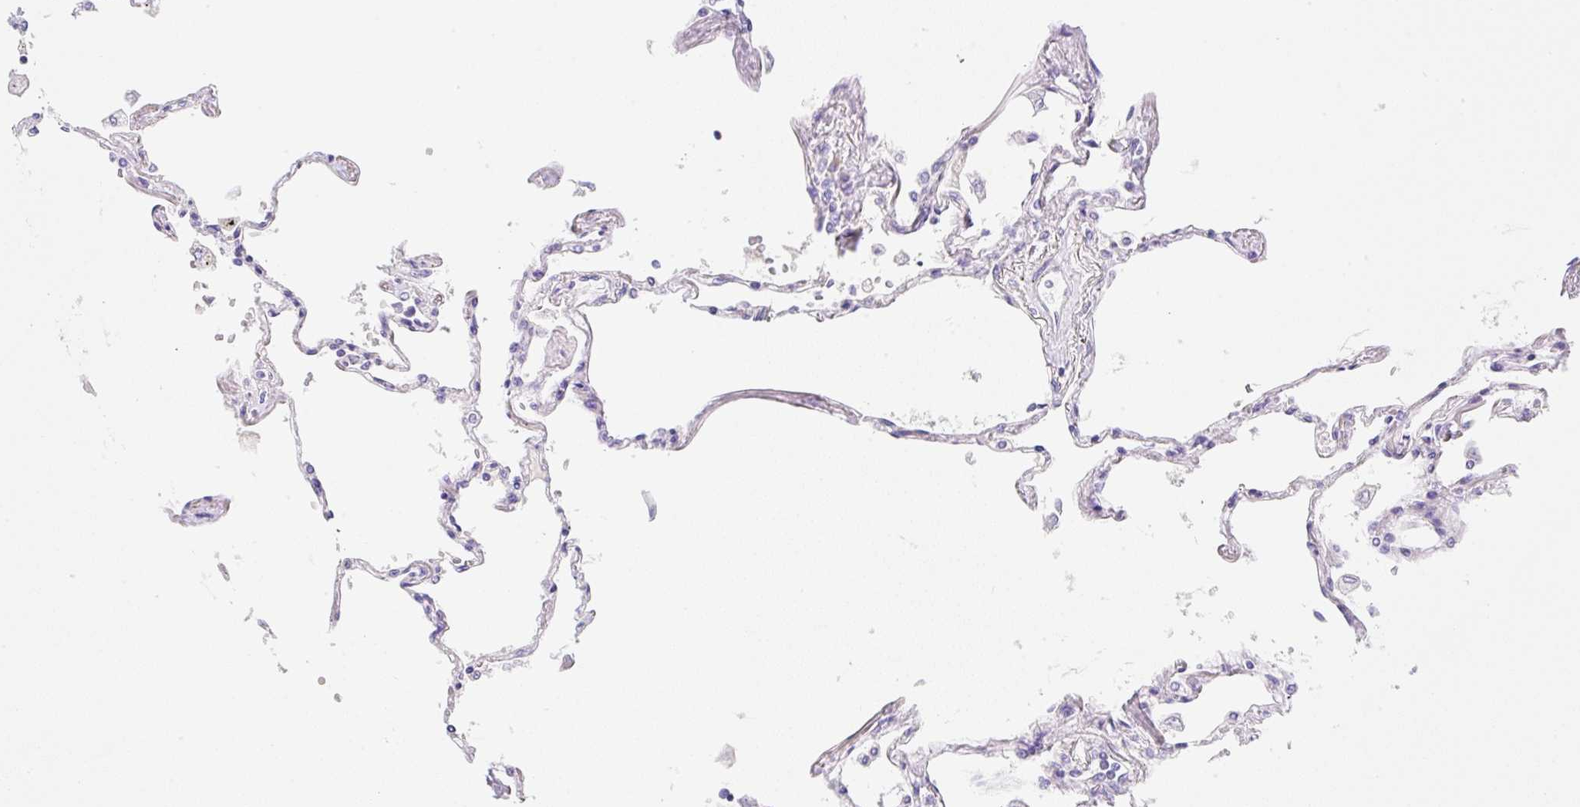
{"staining": {"intensity": "negative", "quantity": "none", "location": "none"}, "tissue": "lung", "cell_type": "Alveolar cells", "image_type": "normal", "snomed": [{"axis": "morphology", "description": "Normal tissue, NOS"}, {"axis": "topography", "description": "Lung"}], "caption": "Alveolar cells are negative for brown protein staining in normal lung. The staining is performed using DAB brown chromogen with nuclei counter-stained in using hematoxylin.", "gene": "KLK8", "patient": {"sex": "female", "age": 67}}